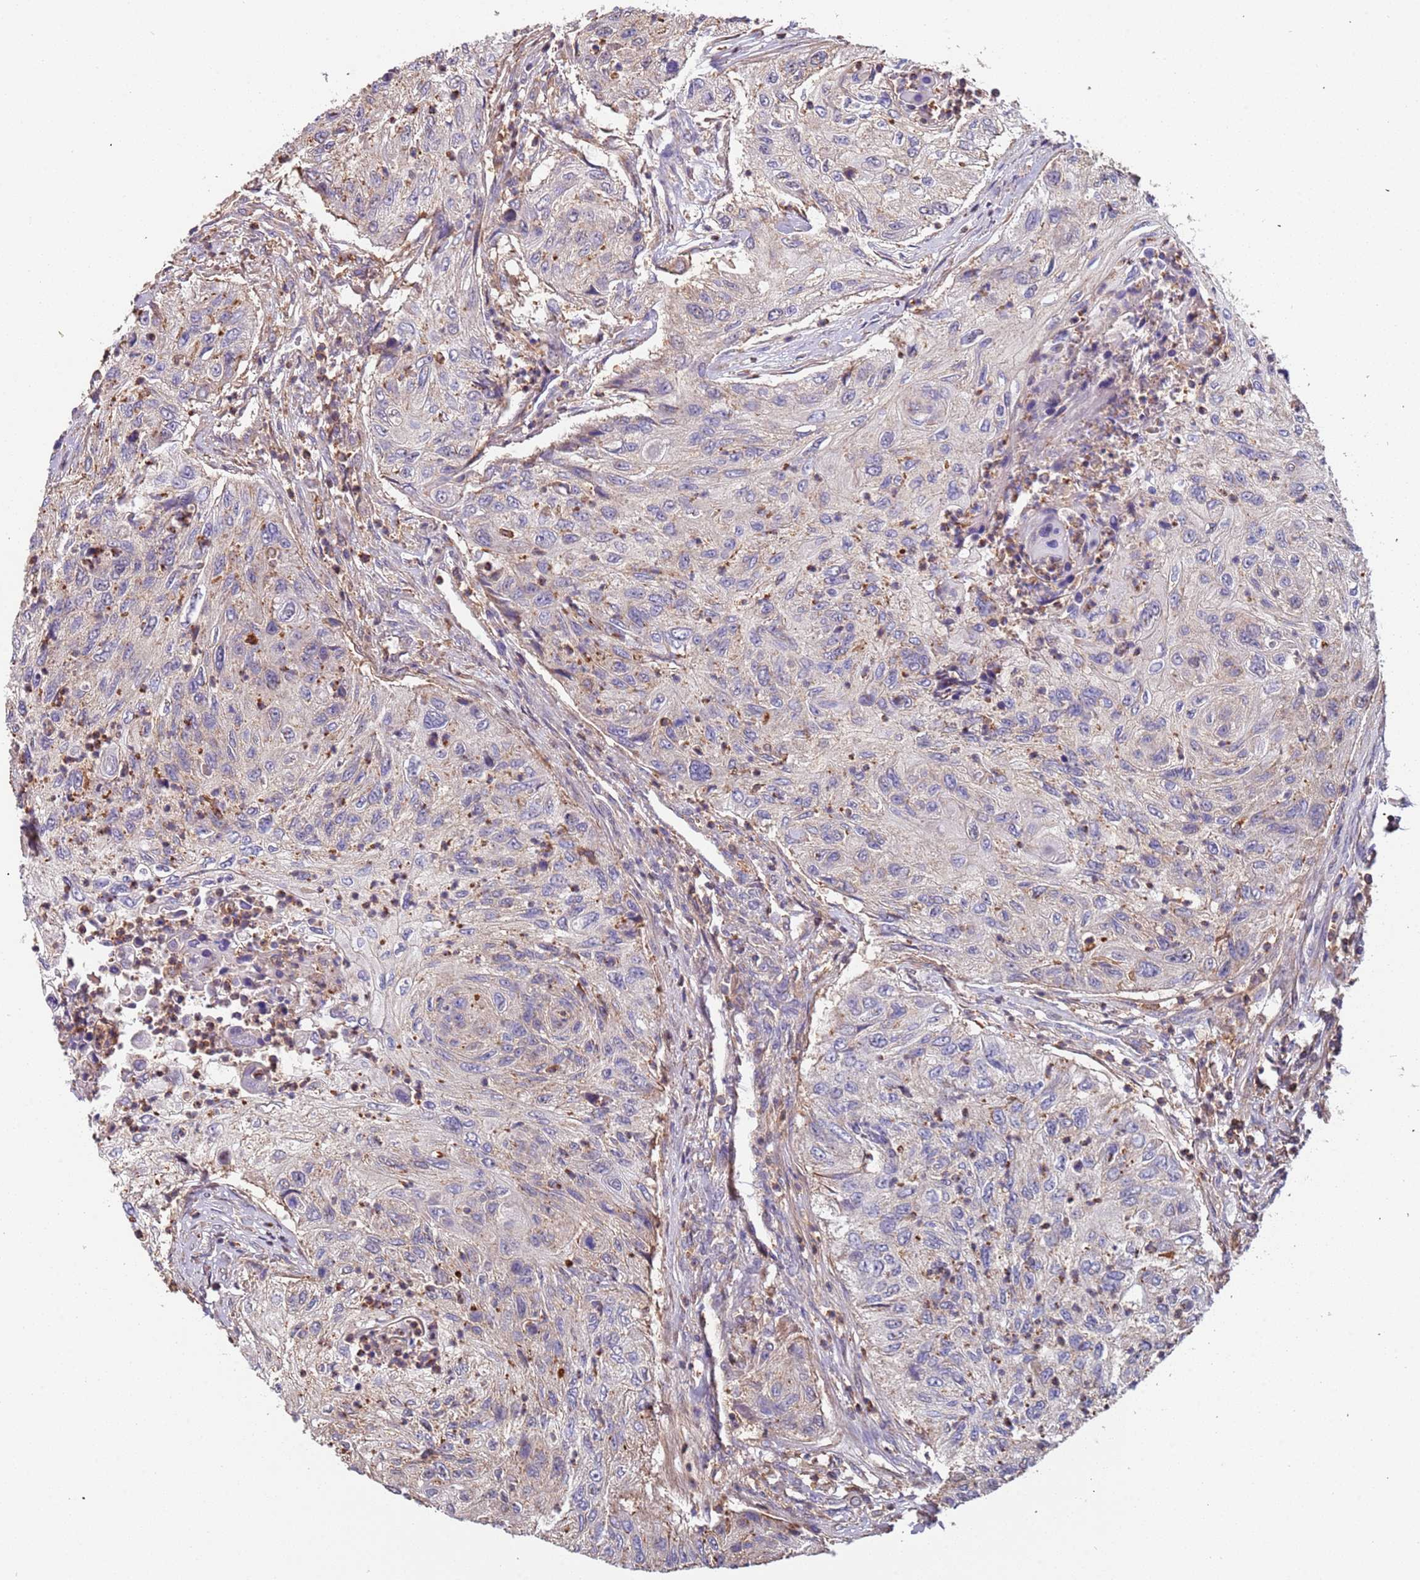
{"staining": {"intensity": "negative", "quantity": "none", "location": "none"}, "tissue": "urothelial cancer", "cell_type": "Tumor cells", "image_type": "cancer", "snomed": [{"axis": "morphology", "description": "Urothelial carcinoma, High grade"}, {"axis": "topography", "description": "Urinary bladder"}], "caption": "Urothelial cancer stained for a protein using IHC demonstrates no staining tumor cells.", "gene": "SYT4", "patient": {"sex": "female", "age": 60}}